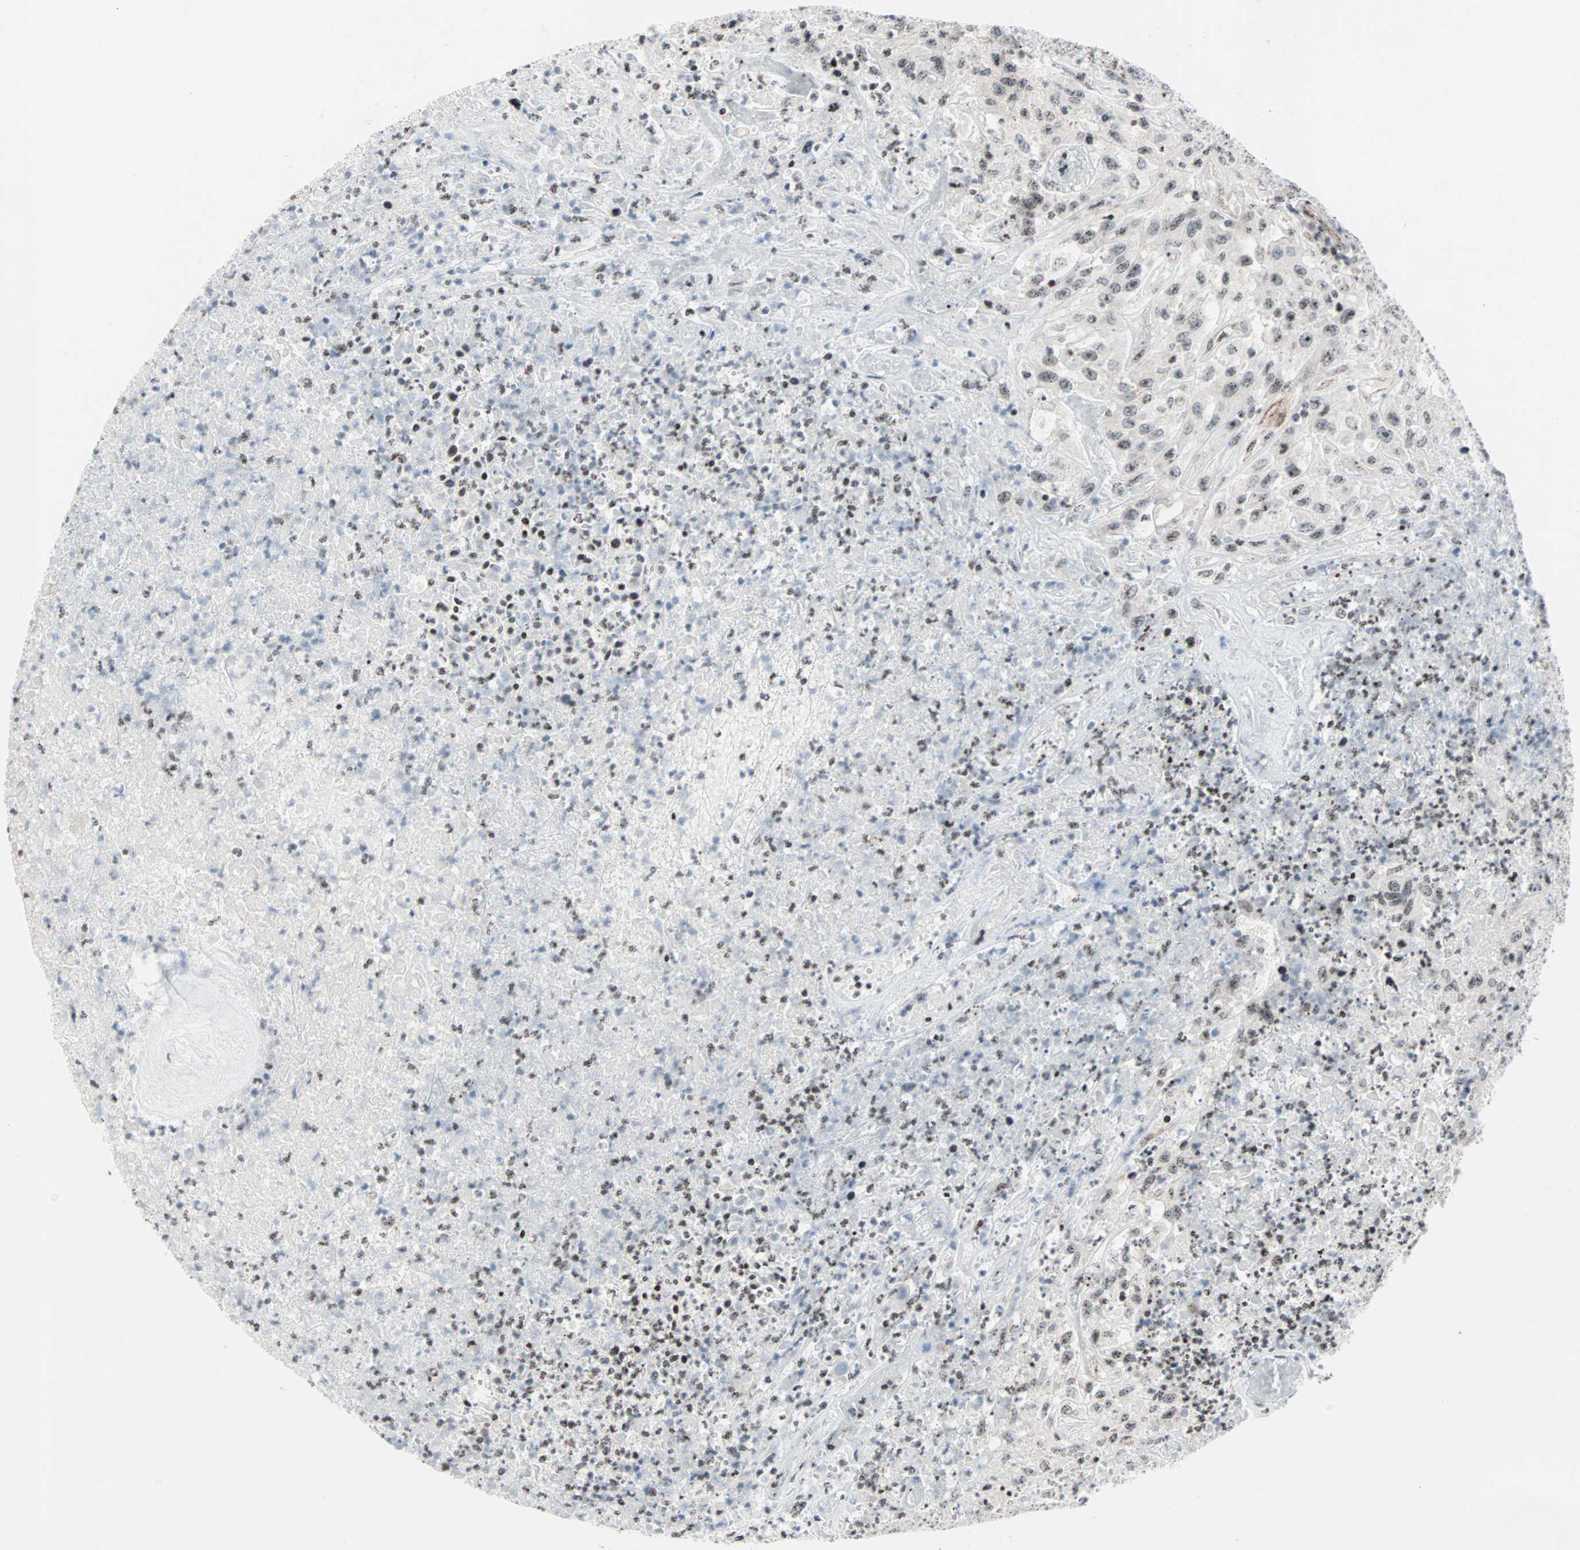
{"staining": {"intensity": "weak", "quantity": "25%-75%", "location": "nuclear"}, "tissue": "urothelial cancer", "cell_type": "Tumor cells", "image_type": "cancer", "snomed": [{"axis": "morphology", "description": "Urothelial carcinoma, High grade"}, {"axis": "topography", "description": "Urinary bladder"}], "caption": "Protein expression analysis of urothelial cancer reveals weak nuclear staining in approximately 25%-75% of tumor cells.", "gene": "CENPA", "patient": {"sex": "male", "age": 66}}